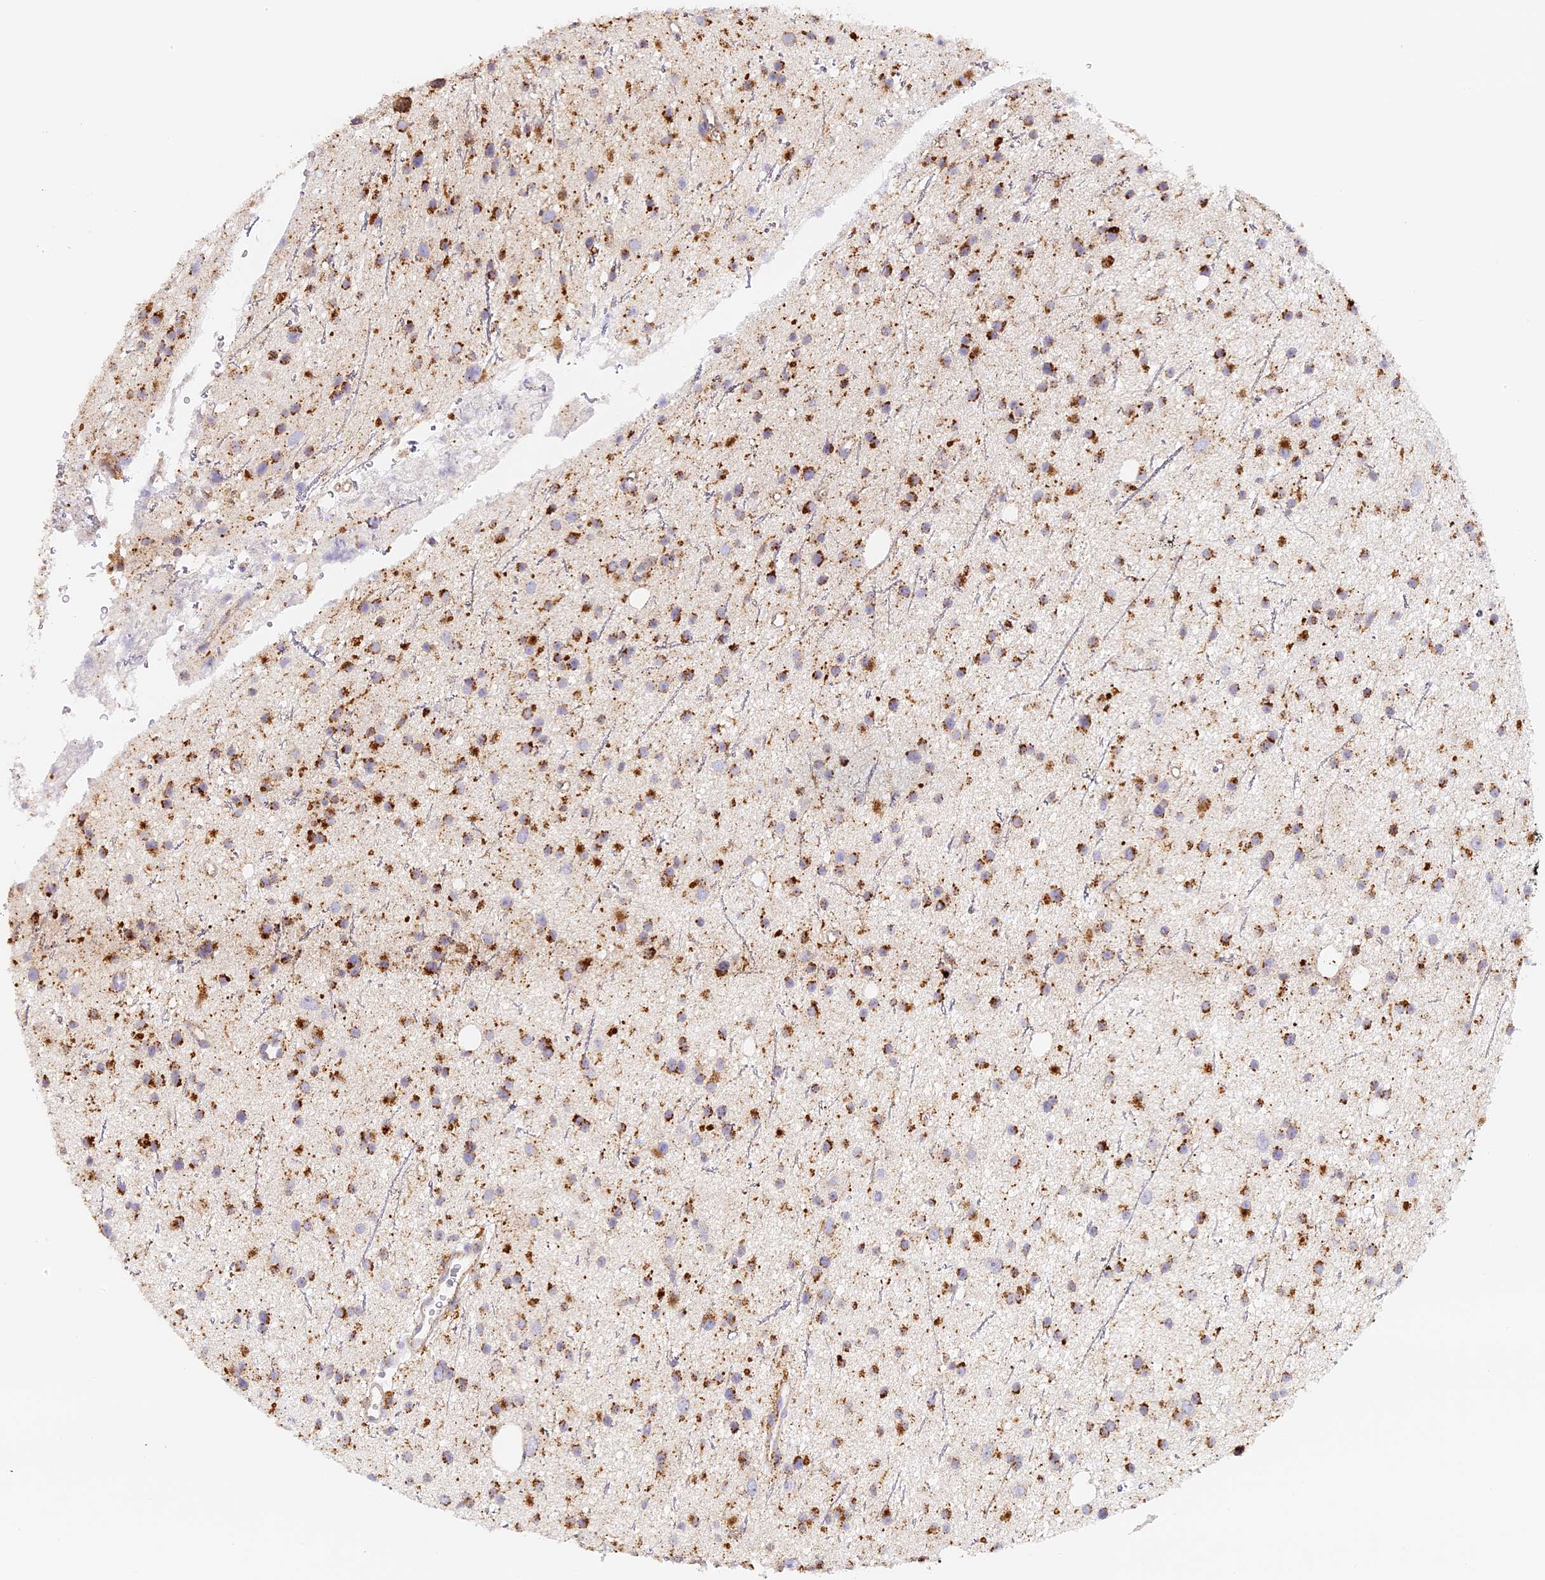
{"staining": {"intensity": "moderate", "quantity": ">75%", "location": "cytoplasmic/membranous"}, "tissue": "glioma", "cell_type": "Tumor cells", "image_type": "cancer", "snomed": [{"axis": "morphology", "description": "Glioma, malignant, Low grade"}, {"axis": "topography", "description": "Cerebral cortex"}], "caption": "A histopathology image of human glioma stained for a protein shows moderate cytoplasmic/membranous brown staining in tumor cells.", "gene": "LAMP2", "patient": {"sex": "female", "age": 39}}